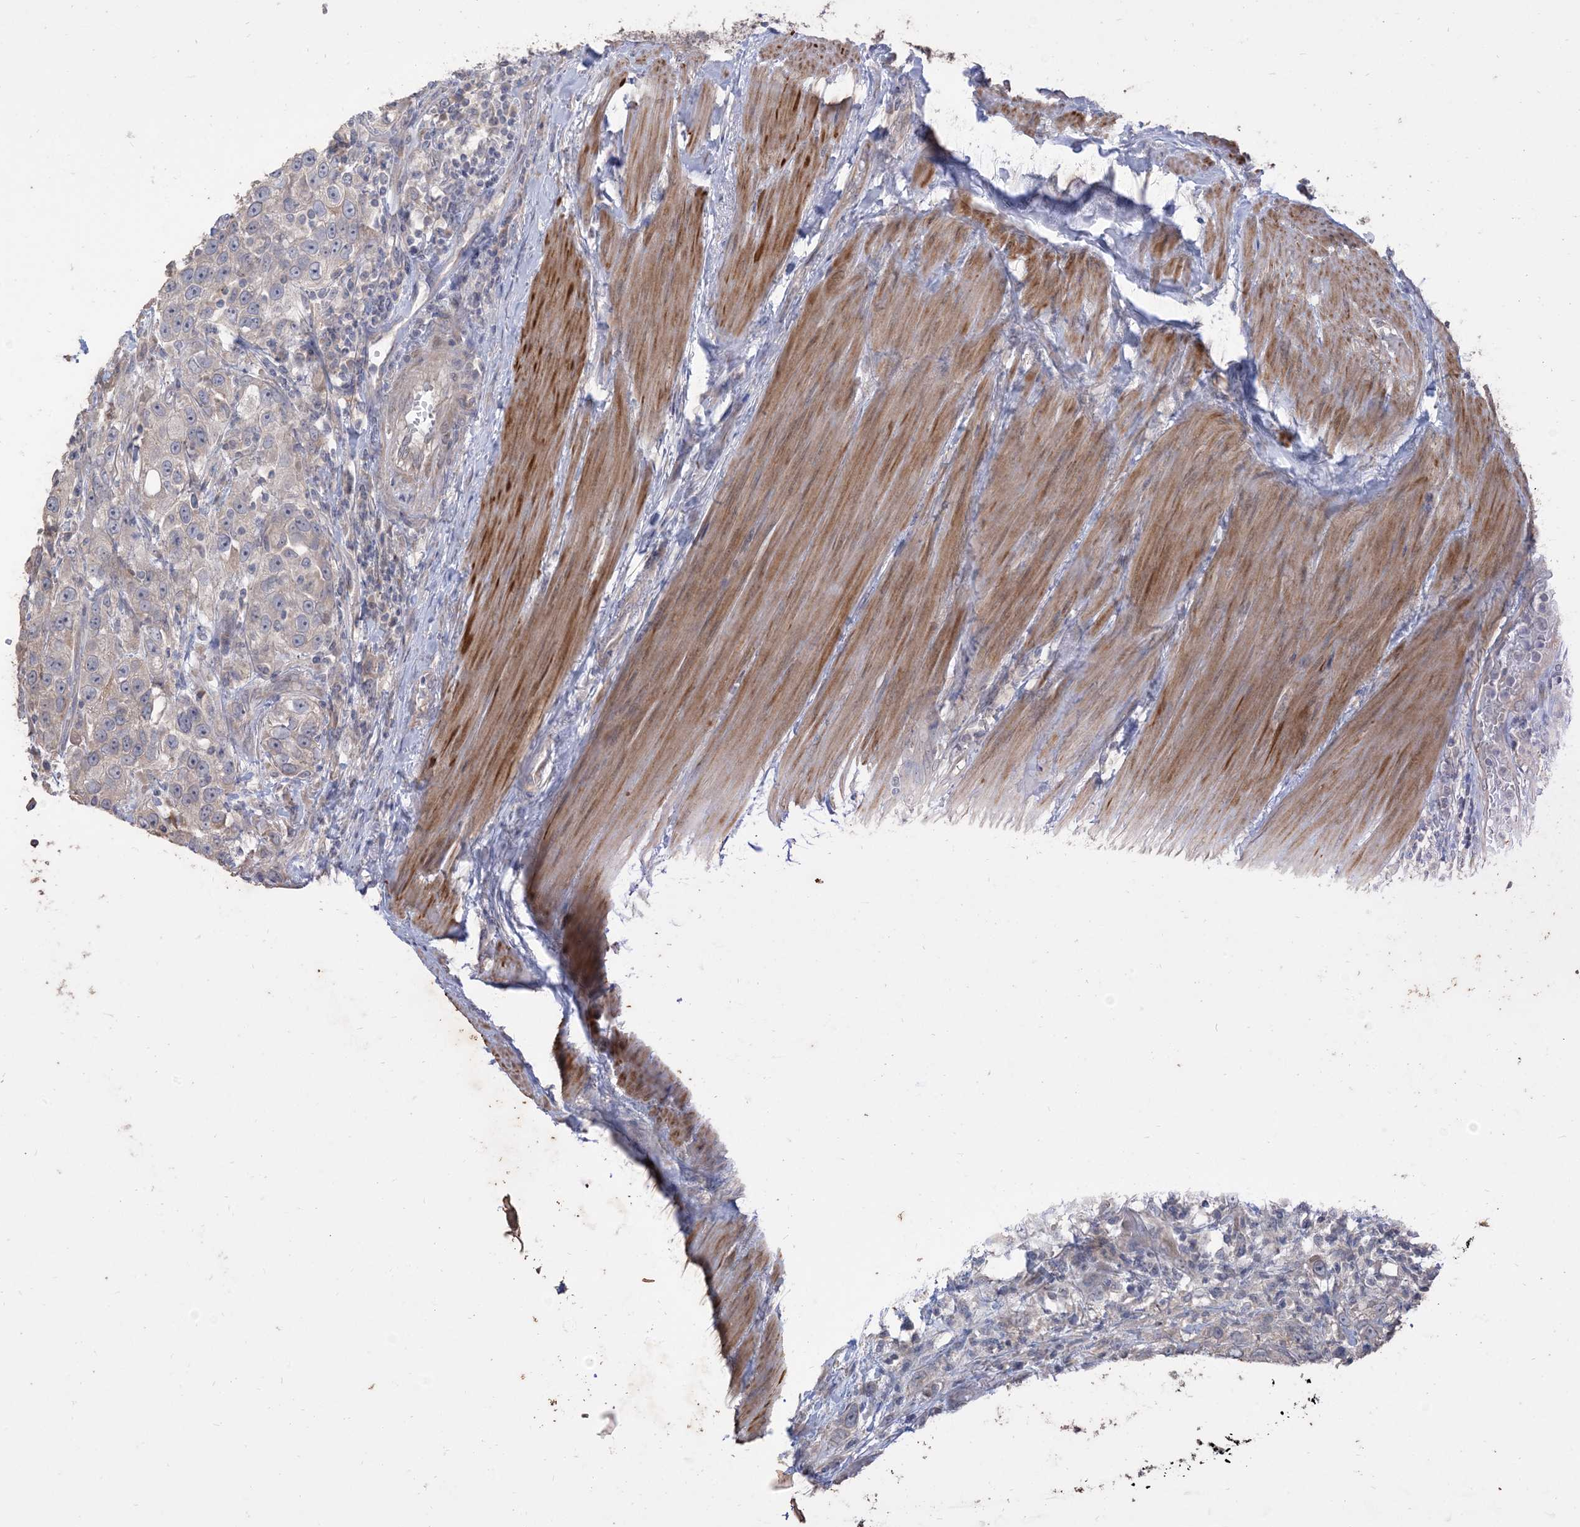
{"staining": {"intensity": "weak", "quantity": "<25%", "location": "cytoplasmic/membranous"}, "tissue": "urothelial cancer", "cell_type": "Tumor cells", "image_type": "cancer", "snomed": [{"axis": "morphology", "description": "Urothelial carcinoma, High grade"}, {"axis": "topography", "description": "Urinary bladder"}], "caption": "Immunohistochemistry of high-grade urothelial carcinoma reveals no expression in tumor cells. The staining was performed using DAB (3,3'-diaminobenzidine) to visualize the protein expression in brown, while the nuclei were stained in blue with hematoxylin (Magnification: 20x).", "gene": "RNF175", "patient": {"sex": "female", "age": 80}}